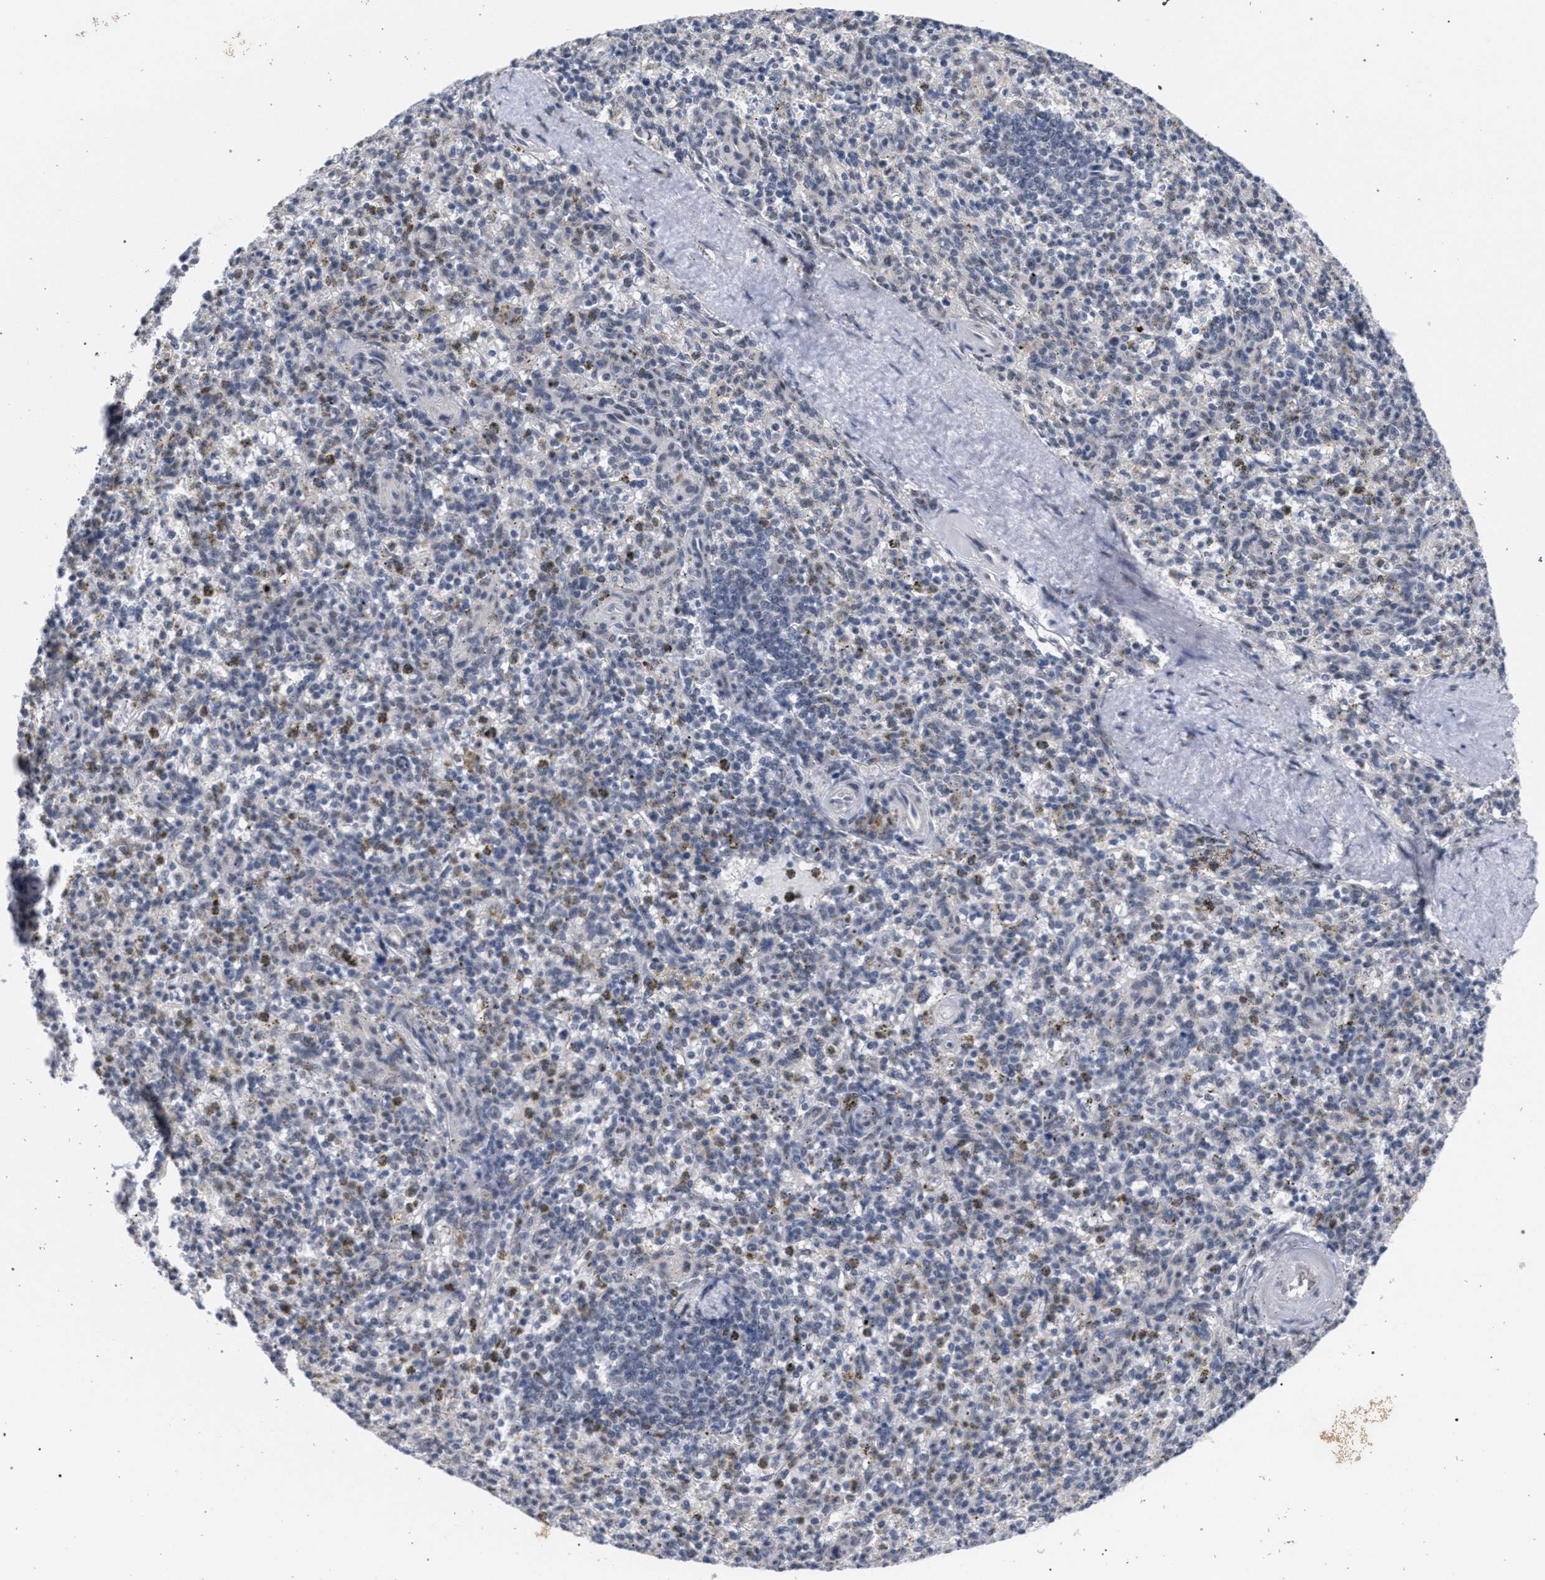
{"staining": {"intensity": "weak", "quantity": "25%-75%", "location": "cytoplasmic/membranous"}, "tissue": "spleen", "cell_type": "Cells in red pulp", "image_type": "normal", "snomed": [{"axis": "morphology", "description": "Normal tissue, NOS"}, {"axis": "topography", "description": "Spleen"}], "caption": "IHC of benign spleen displays low levels of weak cytoplasmic/membranous expression in approximately 25%-75% of cells in red pulp.", "gene": "GOLGA2", "patient": {"sex": "male", "age": 72}}